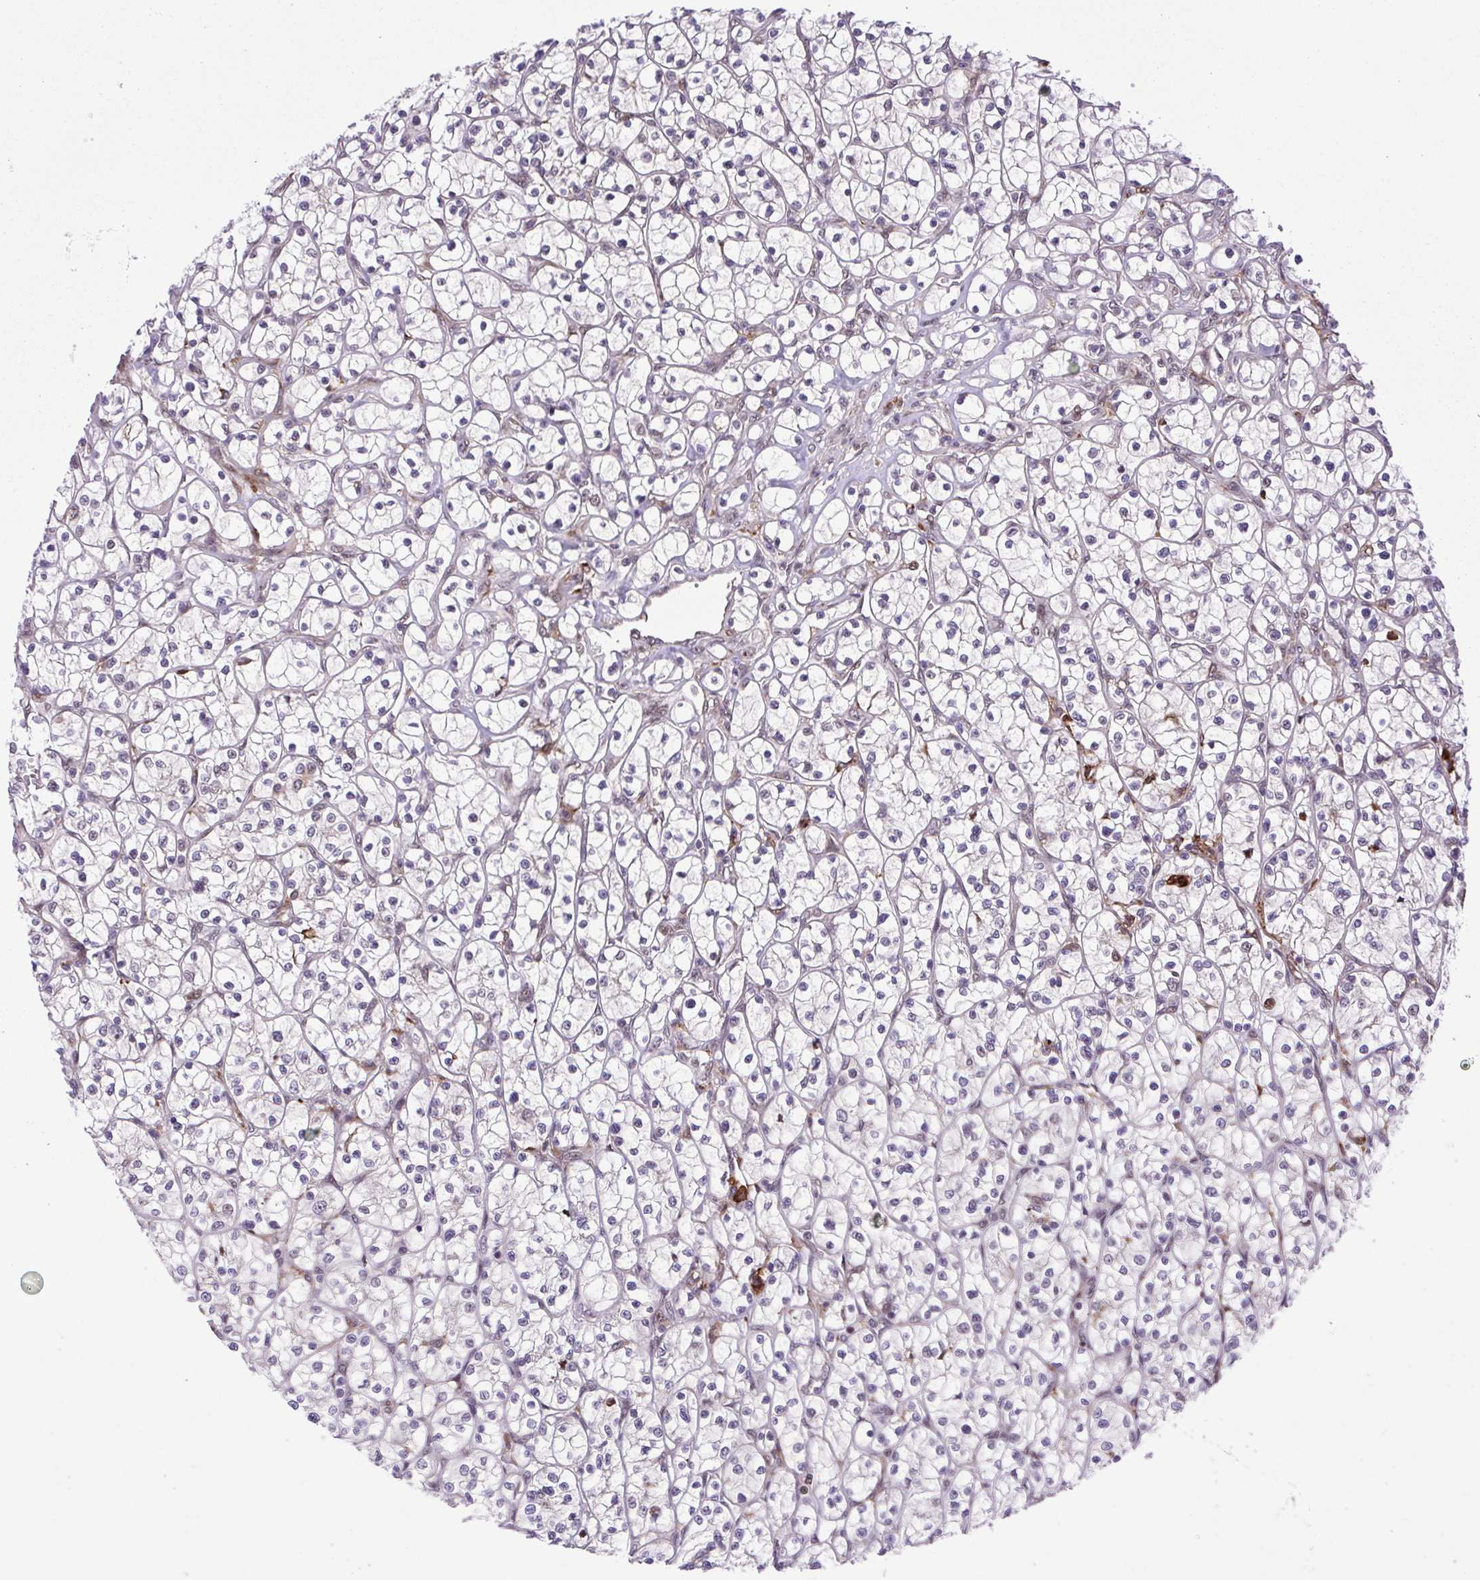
{"staining": {"intensity": "negative", "quantity": "none", "location": "none"}, "tissue": "renal cancer", "cell_type": "Tumor cells", "image_type": "cancer", "snomed": [{"axis": "morphology", "description": "Adenocarcinoma, NOS"}, {"axis": "topography", "description": "Kidney"}], "caption": "Immunohistochemistry of adenocarcinoma (renal) exhibits no expression in tumor cells. The staining is performed using DAB (3,3'-diaminobenzidine) brown chromogen with nuclei counter-stained in using hematoxylin.", "gene": "ERG", "patient": {"sex": "female", "age": 64}}